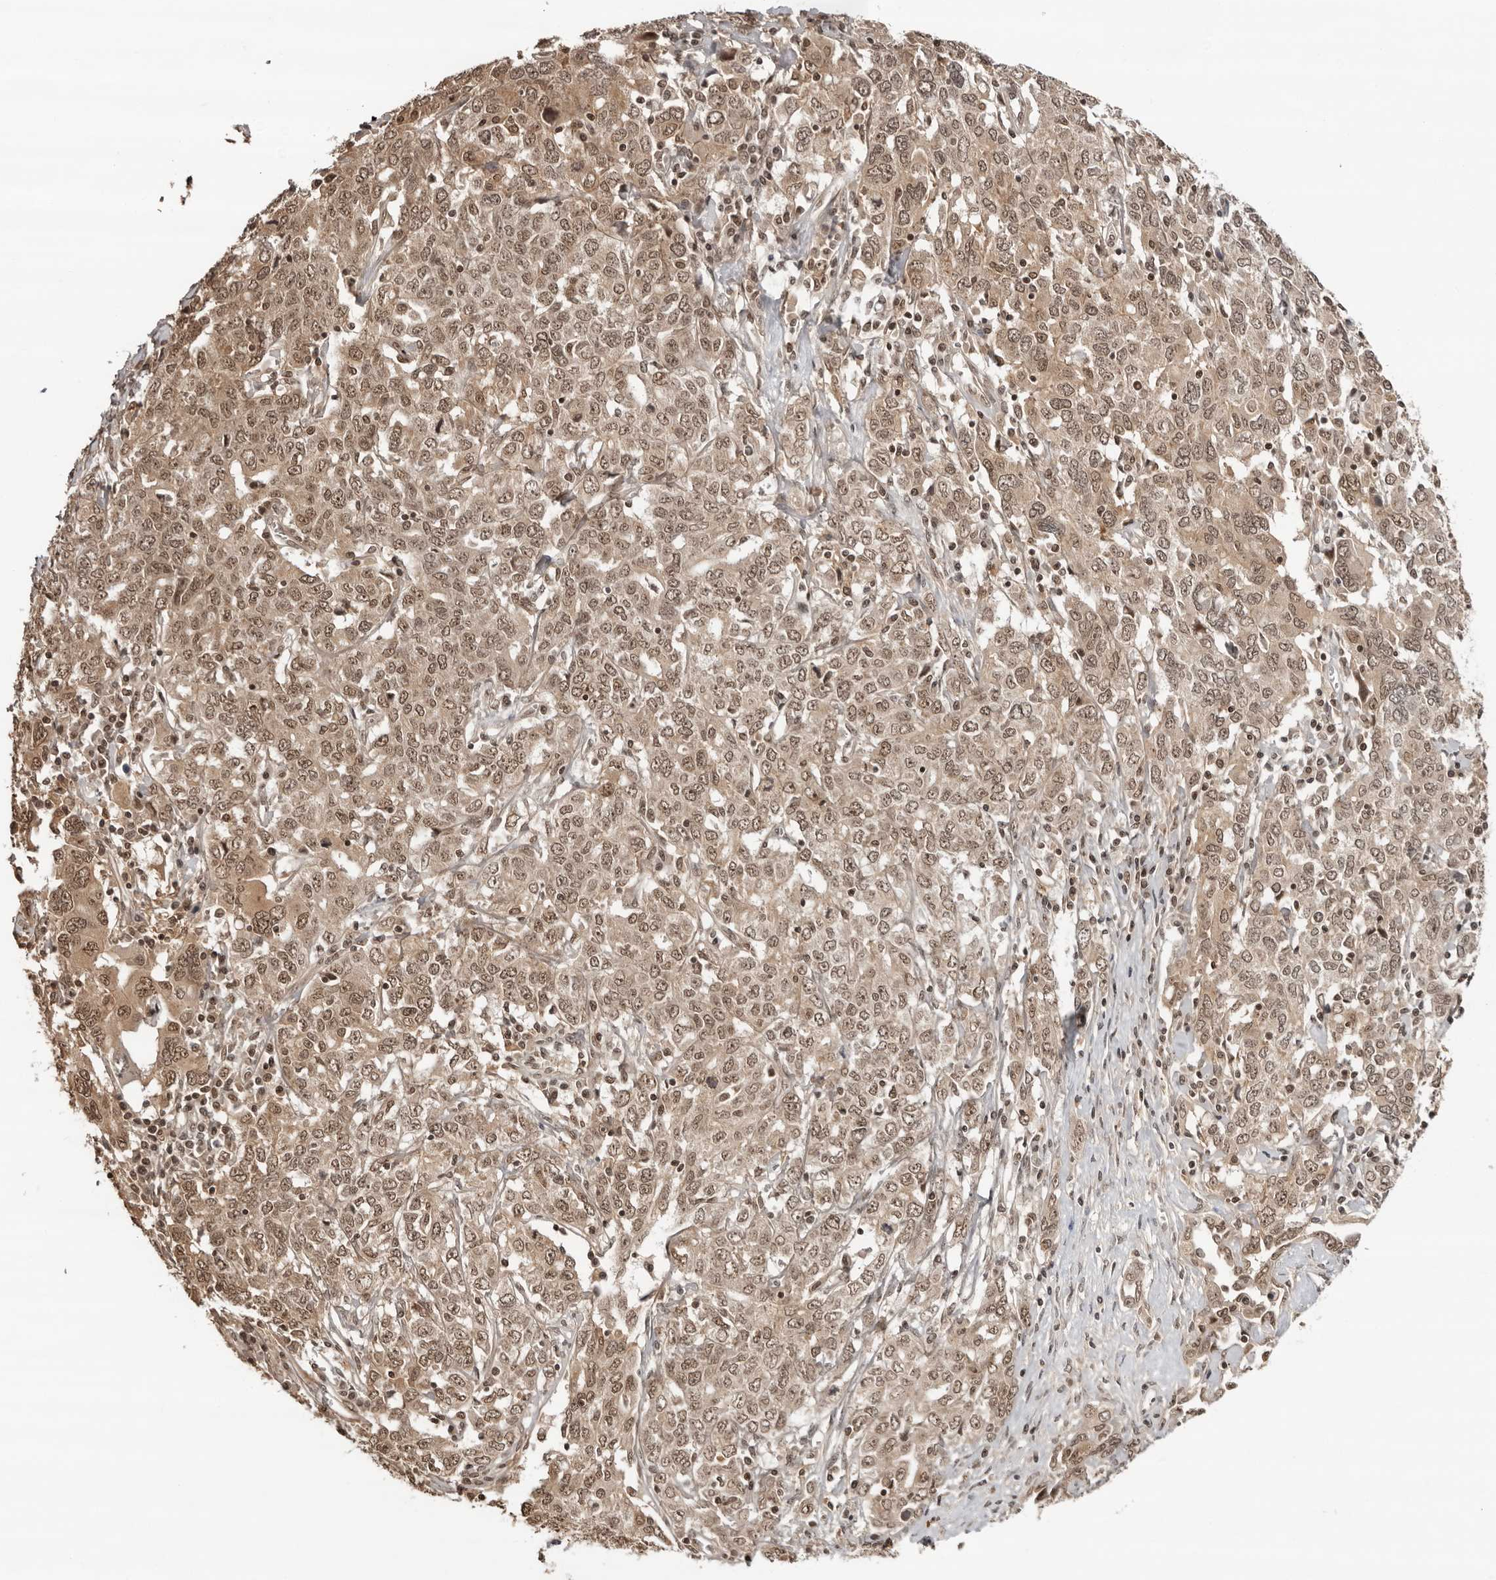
{"staining": {"intensity": "moderate", "quantity": ">75%", "location": "cytoplasmic/membranous,nuclear"}, "tissue": "ovarian cancer", "cell_type": "Tumor cells", "image_type": "cancer", "snomed": [{"axis": "morphology", "description": "Carcinoma, endometroid"}, {"axis": "topography", "description": "Ovary"}], "caption": "Ovarian endometroid carcinoma stained with DAB (3,3'-diaminobenzidine) immunohistochemistry reveals medium levels of moderate cytoplasmic/membranous and nuclear positivity in about >75% of tumor cells.", "gene": "SDE2", "patient": {"sex": "female", "age": 62}}